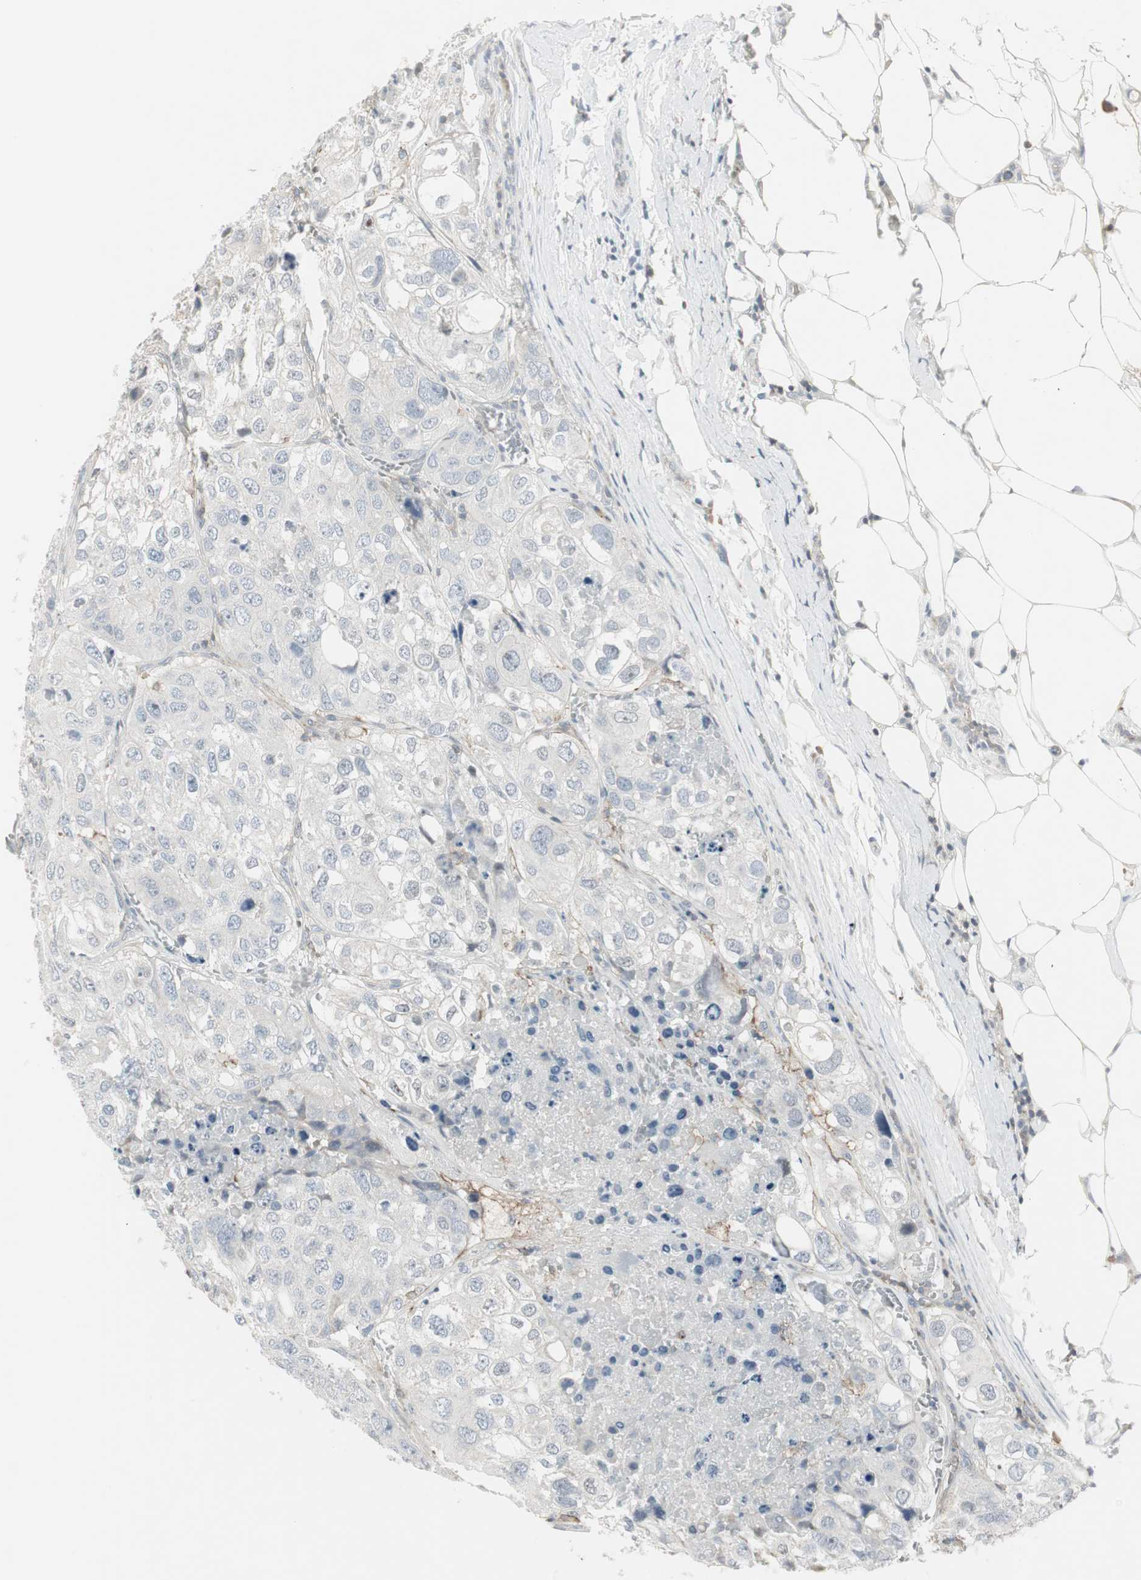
{"staining": {"intensity": "negative", "quantity": "none", "location": "none"}, "tissue": "urothelial cancer", "cell_type": "Tumor cells", "image_type": "cancer", "snomed": [{"axis": "morphology", "description": "Urothelial carcinoma, High grade"}, {"axis": "topography", "description": "Lymph node"}, {"axis": "topography", "description": "Urinary bladder"}], "caption": "There is no significant positivity in tumor cells of urothelial carcinoma (high-grade).", "gene": "MAP4K4", "patient": {"sex": "male", "age": 51}}